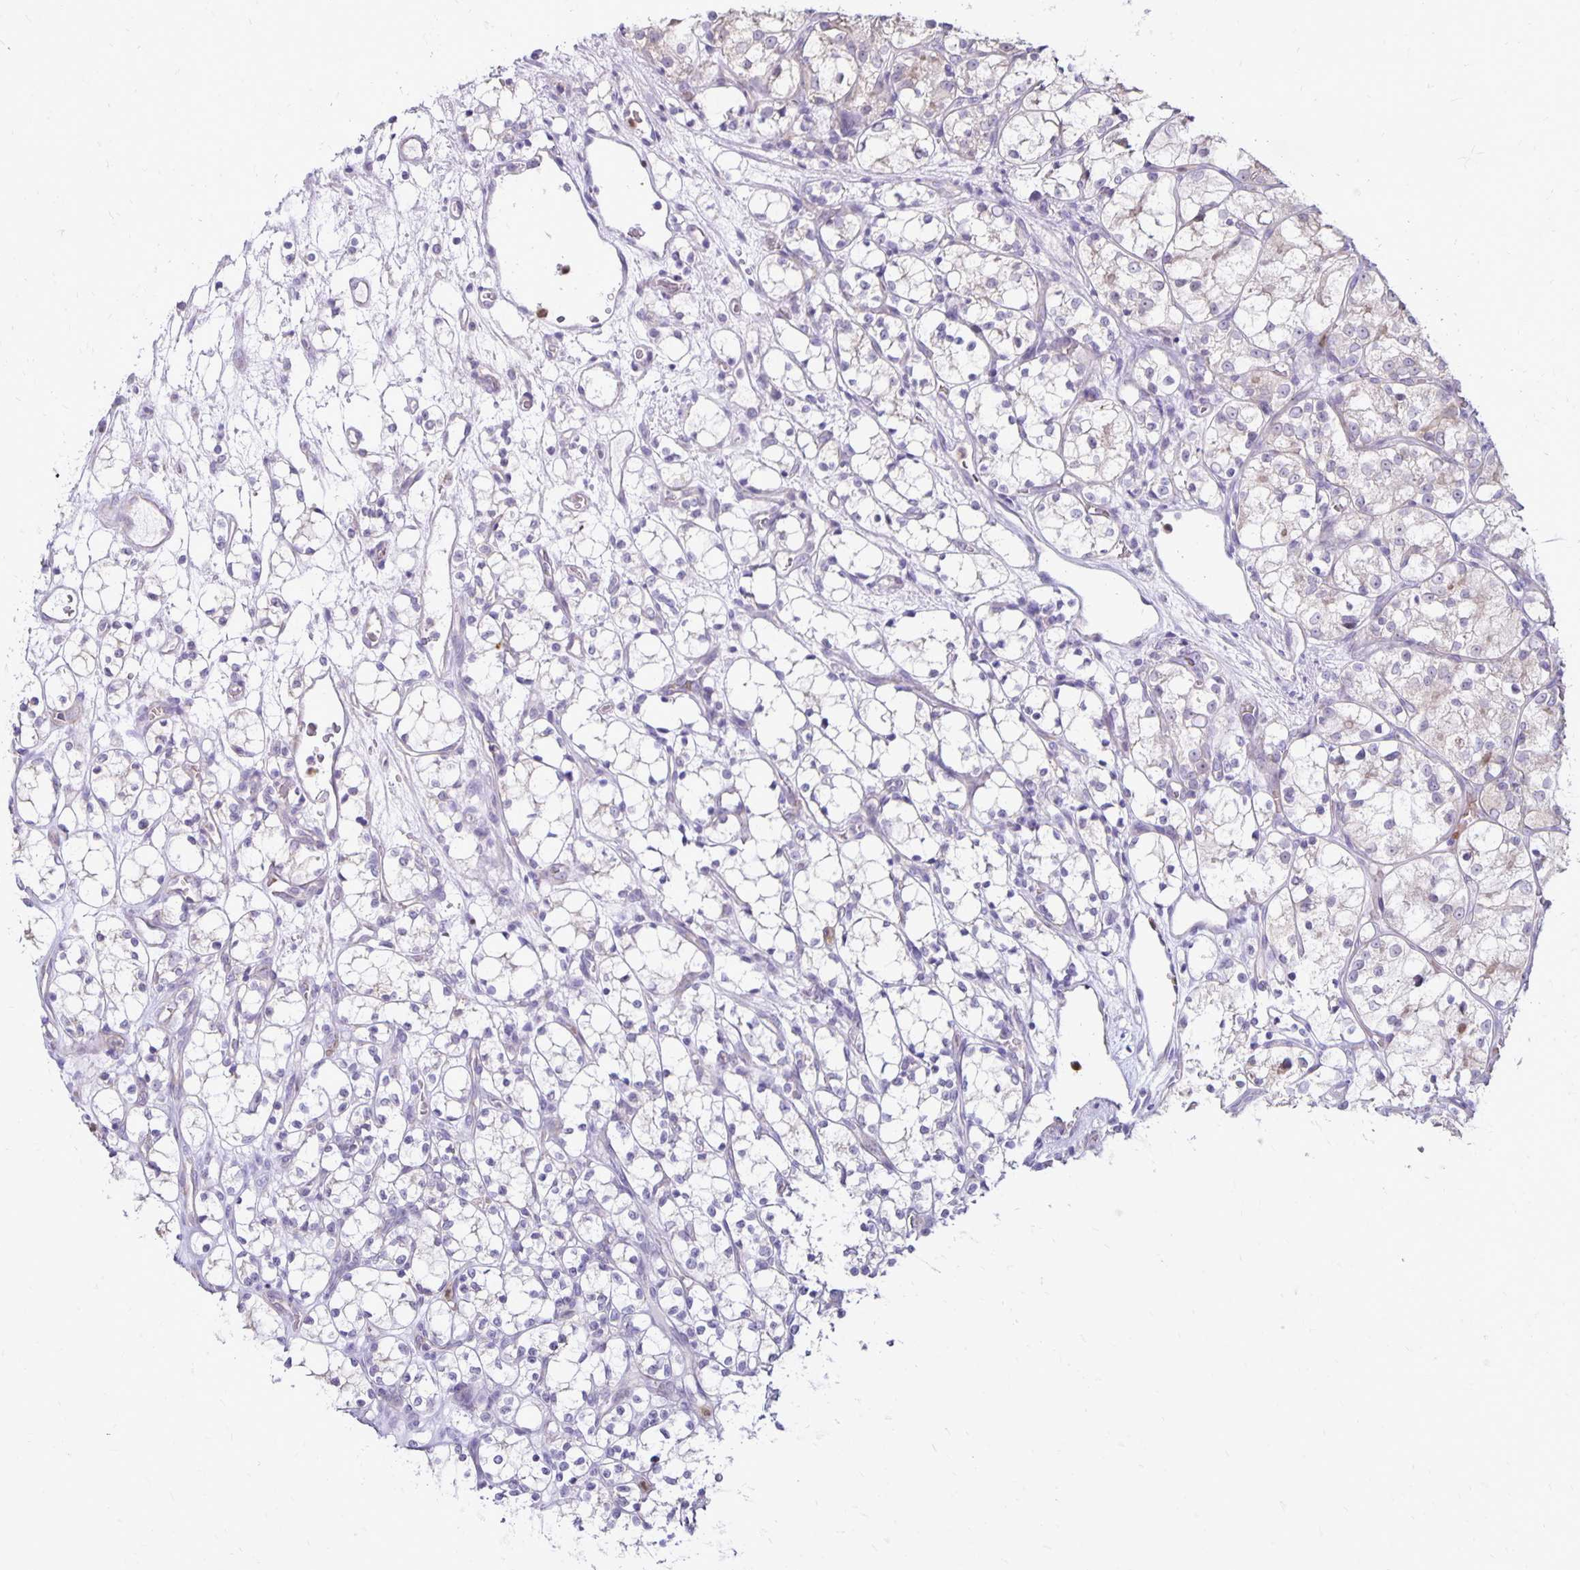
{"staining": {"intensity": "negative", "quantity": "none", "location": "none"}, "tissue": "renal cancer", "cell_type": "Tumor cells", "image_type": "cancer", "snomed": [{"axis": "morphology", "description": "Adenocarcinoma, NOS"}, {"axis": "topography", "description": "Kidney"}], "caption": "An immunohistochemistry (IHC) micrograph of renal adenocarcinoma is shown. There is no staining in tumor cells of renal adenocarcinoma.", "gene": "FN3K", "patient": {"sex": "female", "age": 69}}